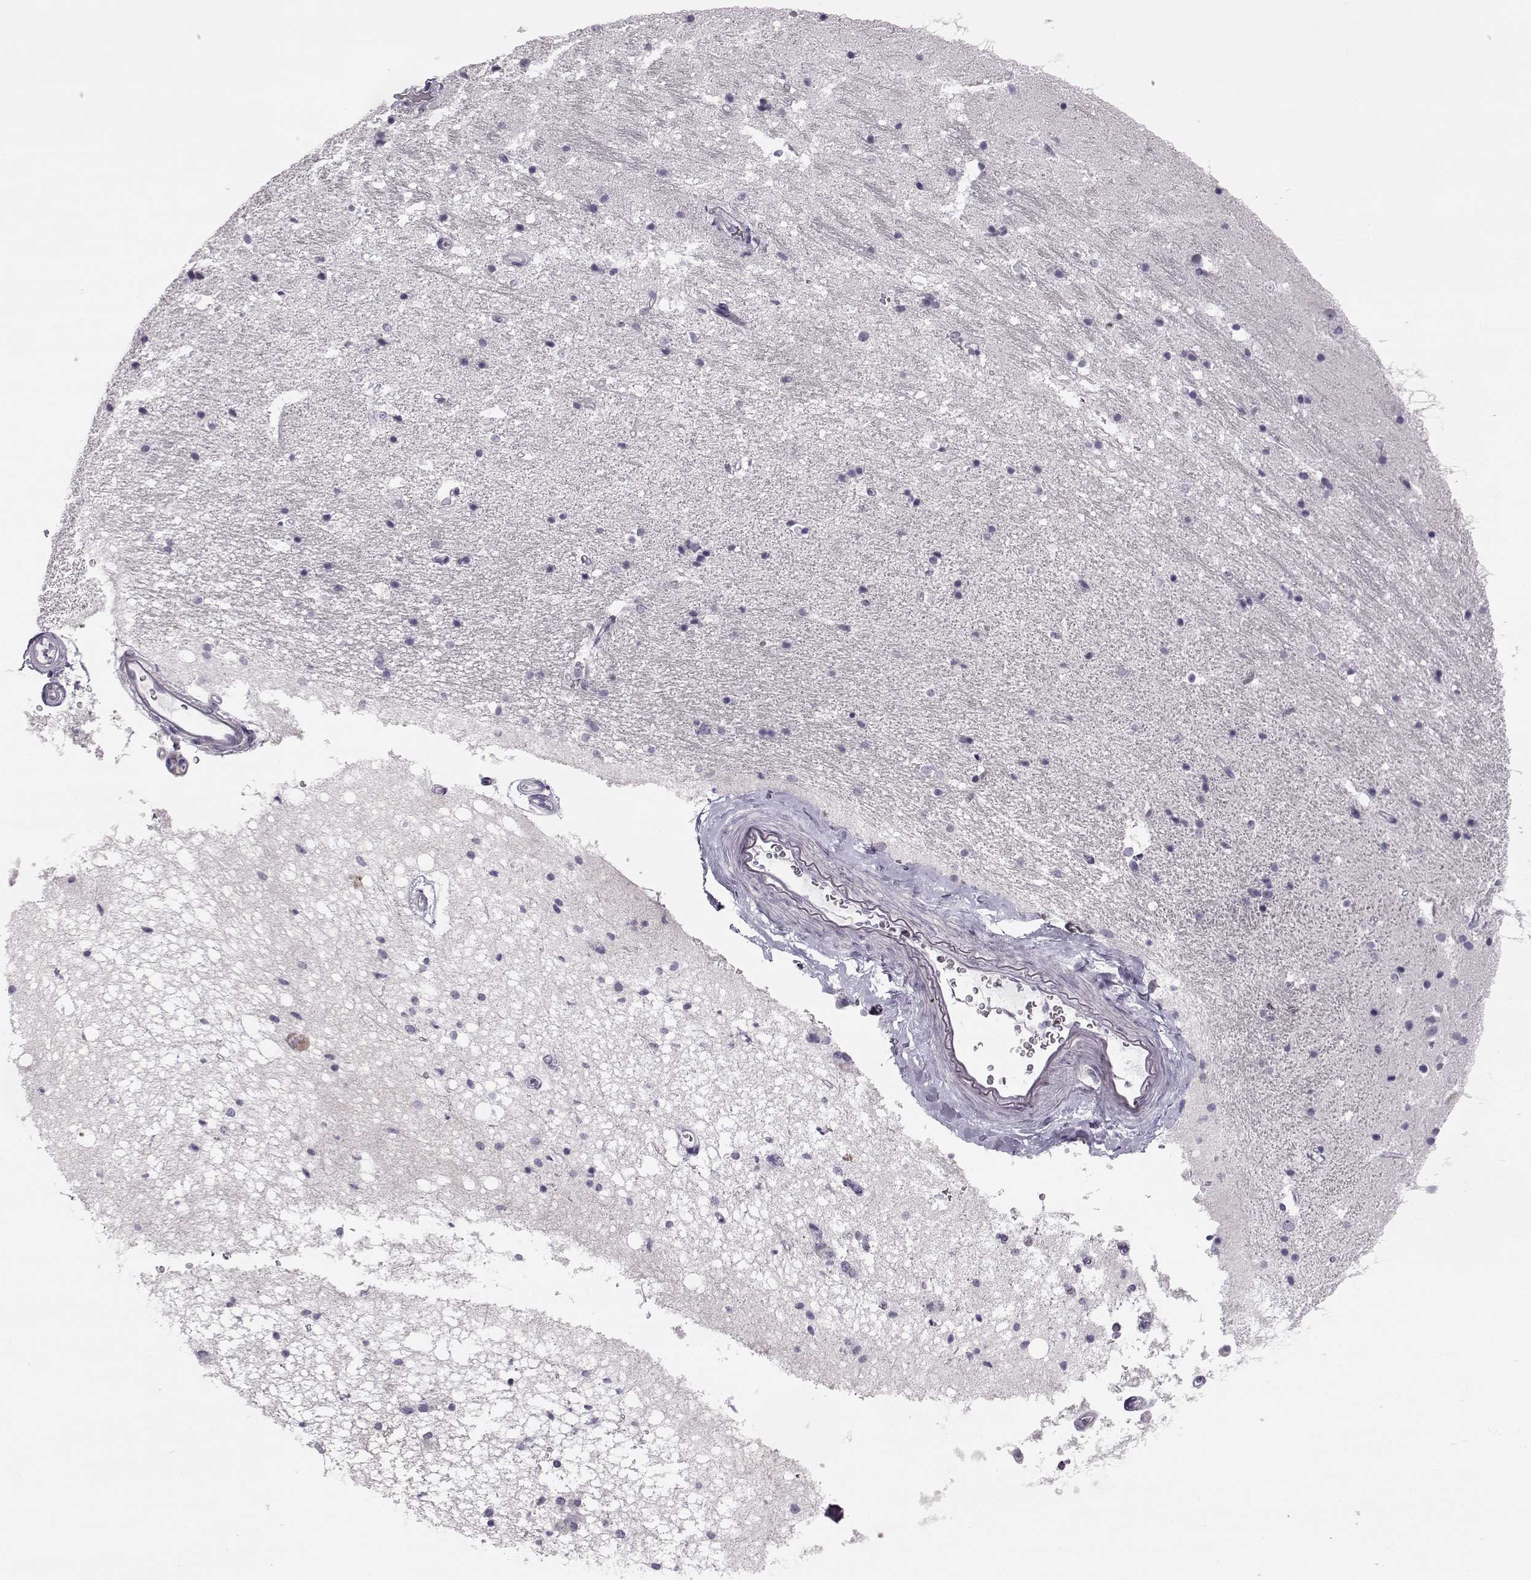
{"staining": {"intensity": "negative", "quantity": "none", "location": "none"}, "tissue": "hippocampus", "cell_type": "Glial cells", "image_type": "normal", "snomed": [{"axis": "morphology", "description": "Normal tissue, NOS"}, {"axis": "topography", "description": "Hippocampus"}], "caption": "Immunohistochemistry (IHC) micrograph of normal hippocampus: hippocampus stained with DAB reveals no significant protein expression in glial cells. The staining was performed using DAB to visualize the protein expression in brown, while the nuclei were stained in blue with hematoxylin (Magnification: 20x).", "gene": "BFSP2", "patient": {"sex": "male", "age": 44}}